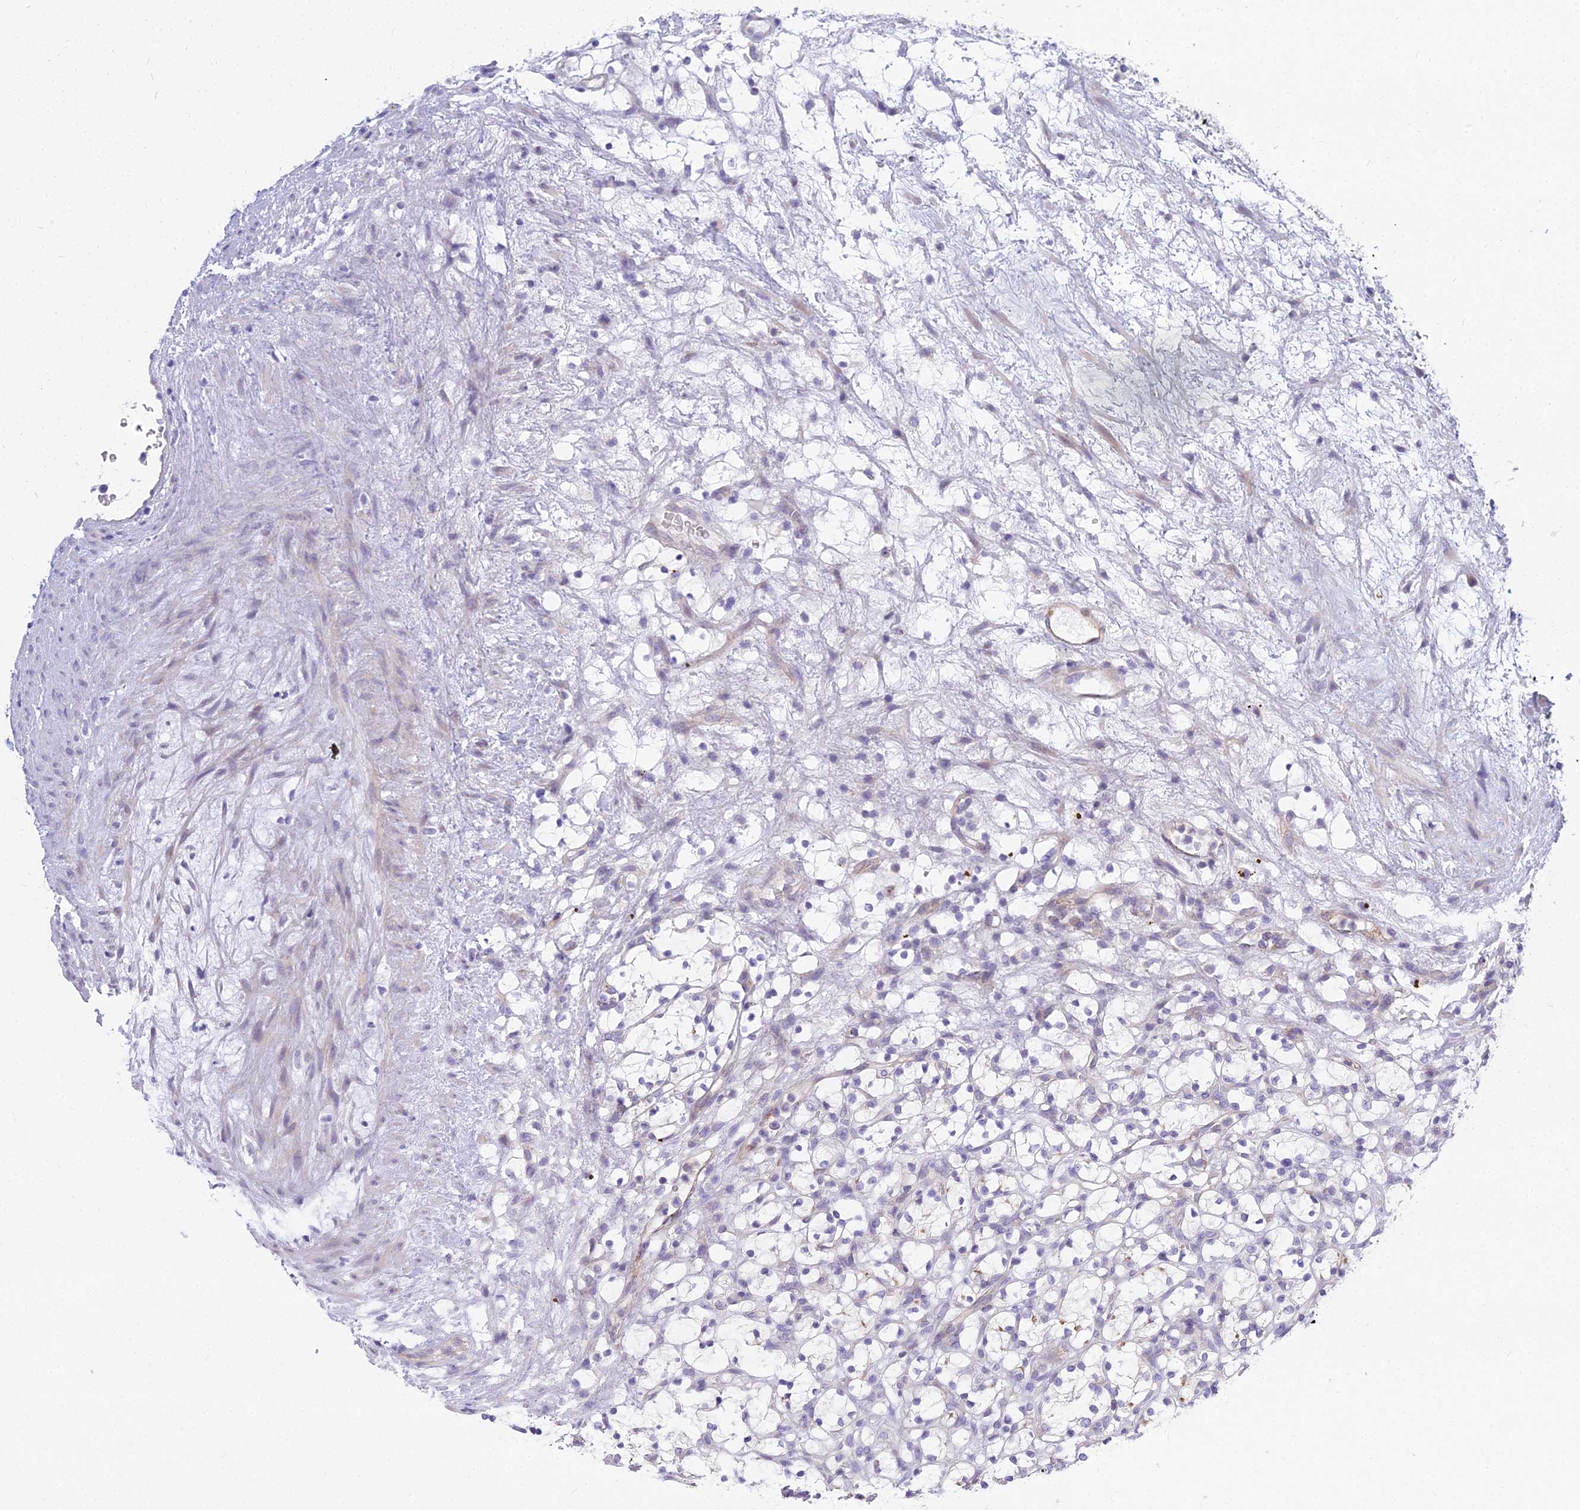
{"staining": {"intensity": "negative", "quantity": "none", "location": "none"}, "tissue": "renal cancer", "cell_type": "Tumor cells", "image_type": "cancer", "snomed": [{"axis": "morphology", "description": "Adenocarcinoma, NOS"}, {"axis": "topography", "description": "Kidney"}], "caption": "Renal adenocarcinoma was stained to show a protein in brown. There is no significant expression in tumor cells. Brightfield microscopy of immunohistochemistry stained with DAB (3,3'-diaminobenzidine) (brown) and hematoxylin (blue), captured at high magnification.", "gene": "SMIM24", "patient": {"sex": "female", "age": 69}}